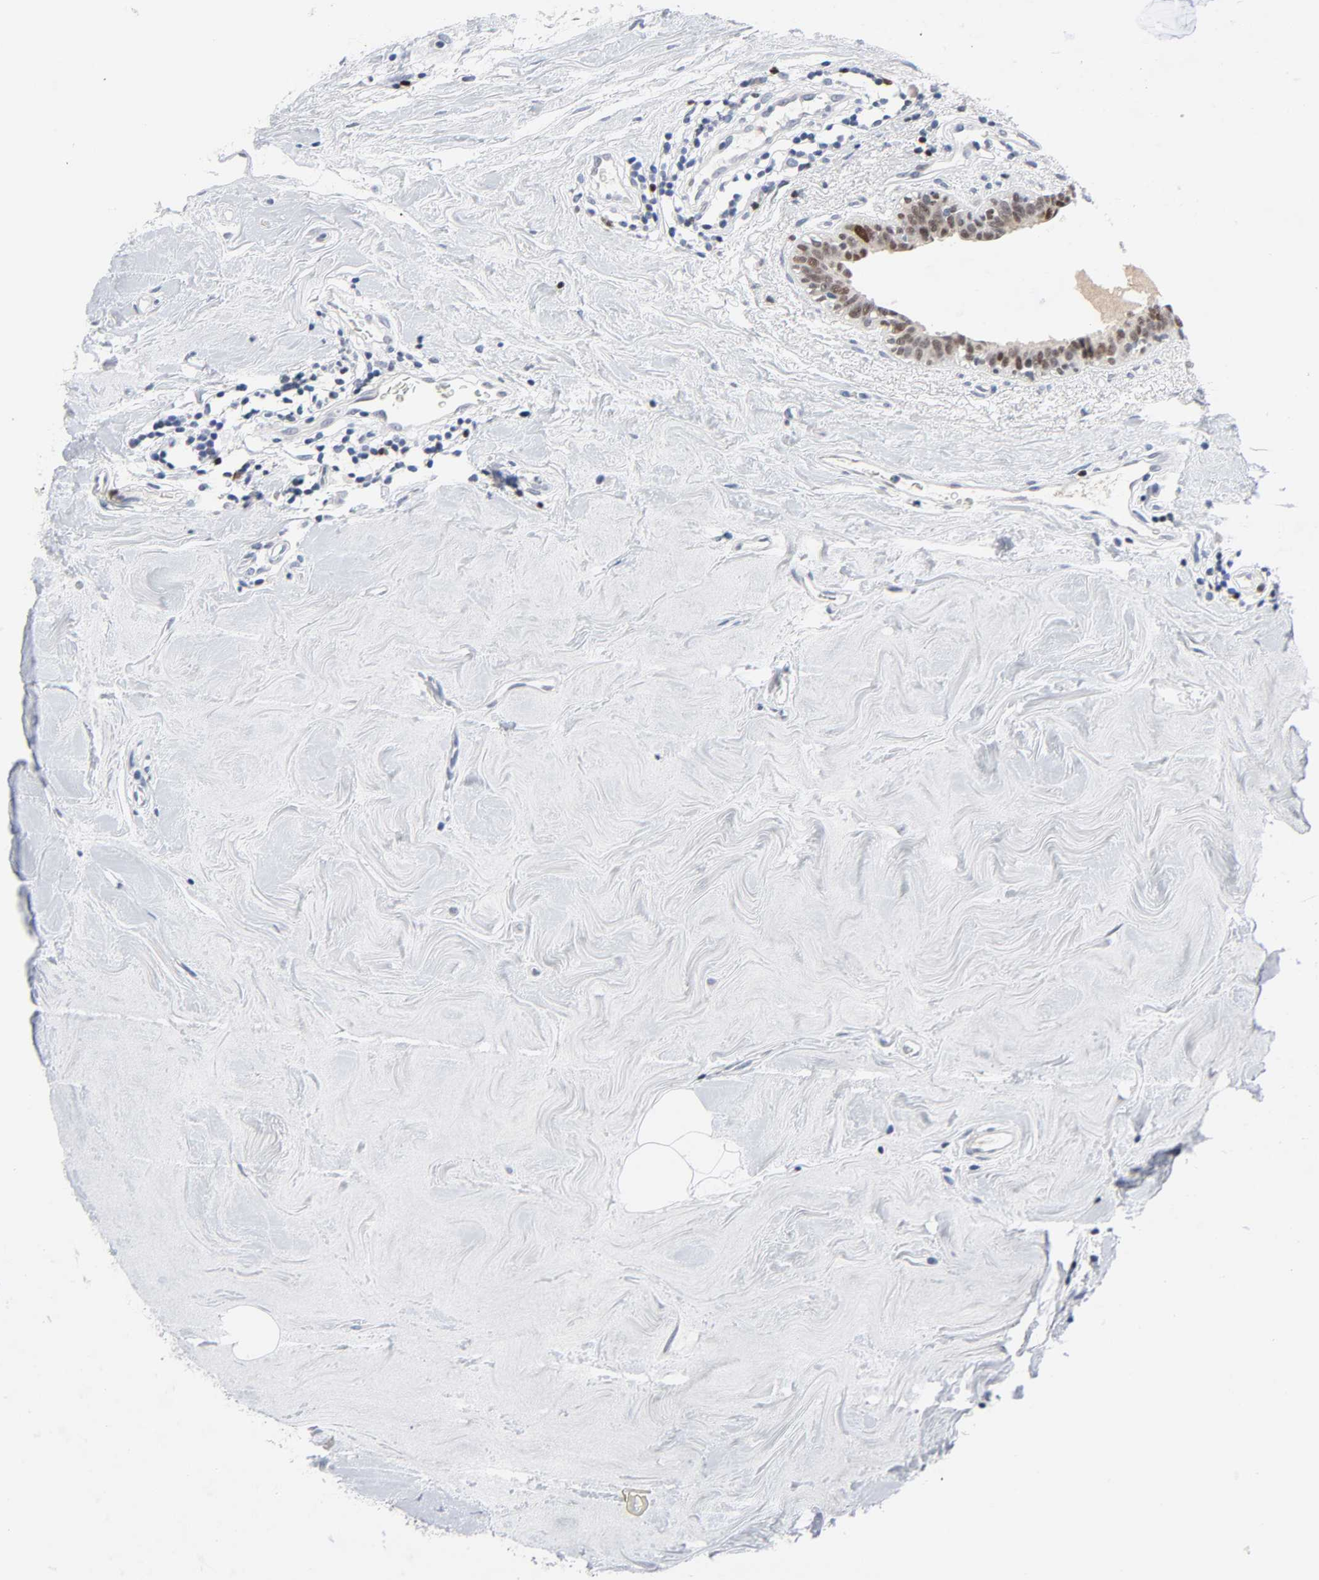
{"staining": {"intensity": "moderate", "quantity": "25%-75%", "location": "nuclear"}, "tissue": "breast cancer", "cell_type": "Tumor cells", "image_type": "cancer", "snomed": [{"axis": "morphology", "description": "Duct carcinoma"}, {"axis": "topography", "description": "Breast"}], "caption": "This is a photomicrograph of immunohistochemistry (IHC) staining of breast invasive ductal carcinoma, which shows moderate positivity in the nuclear of tumor cells.", "gene": "WEE1", "patient": {"sex": "female", "age": 40}}